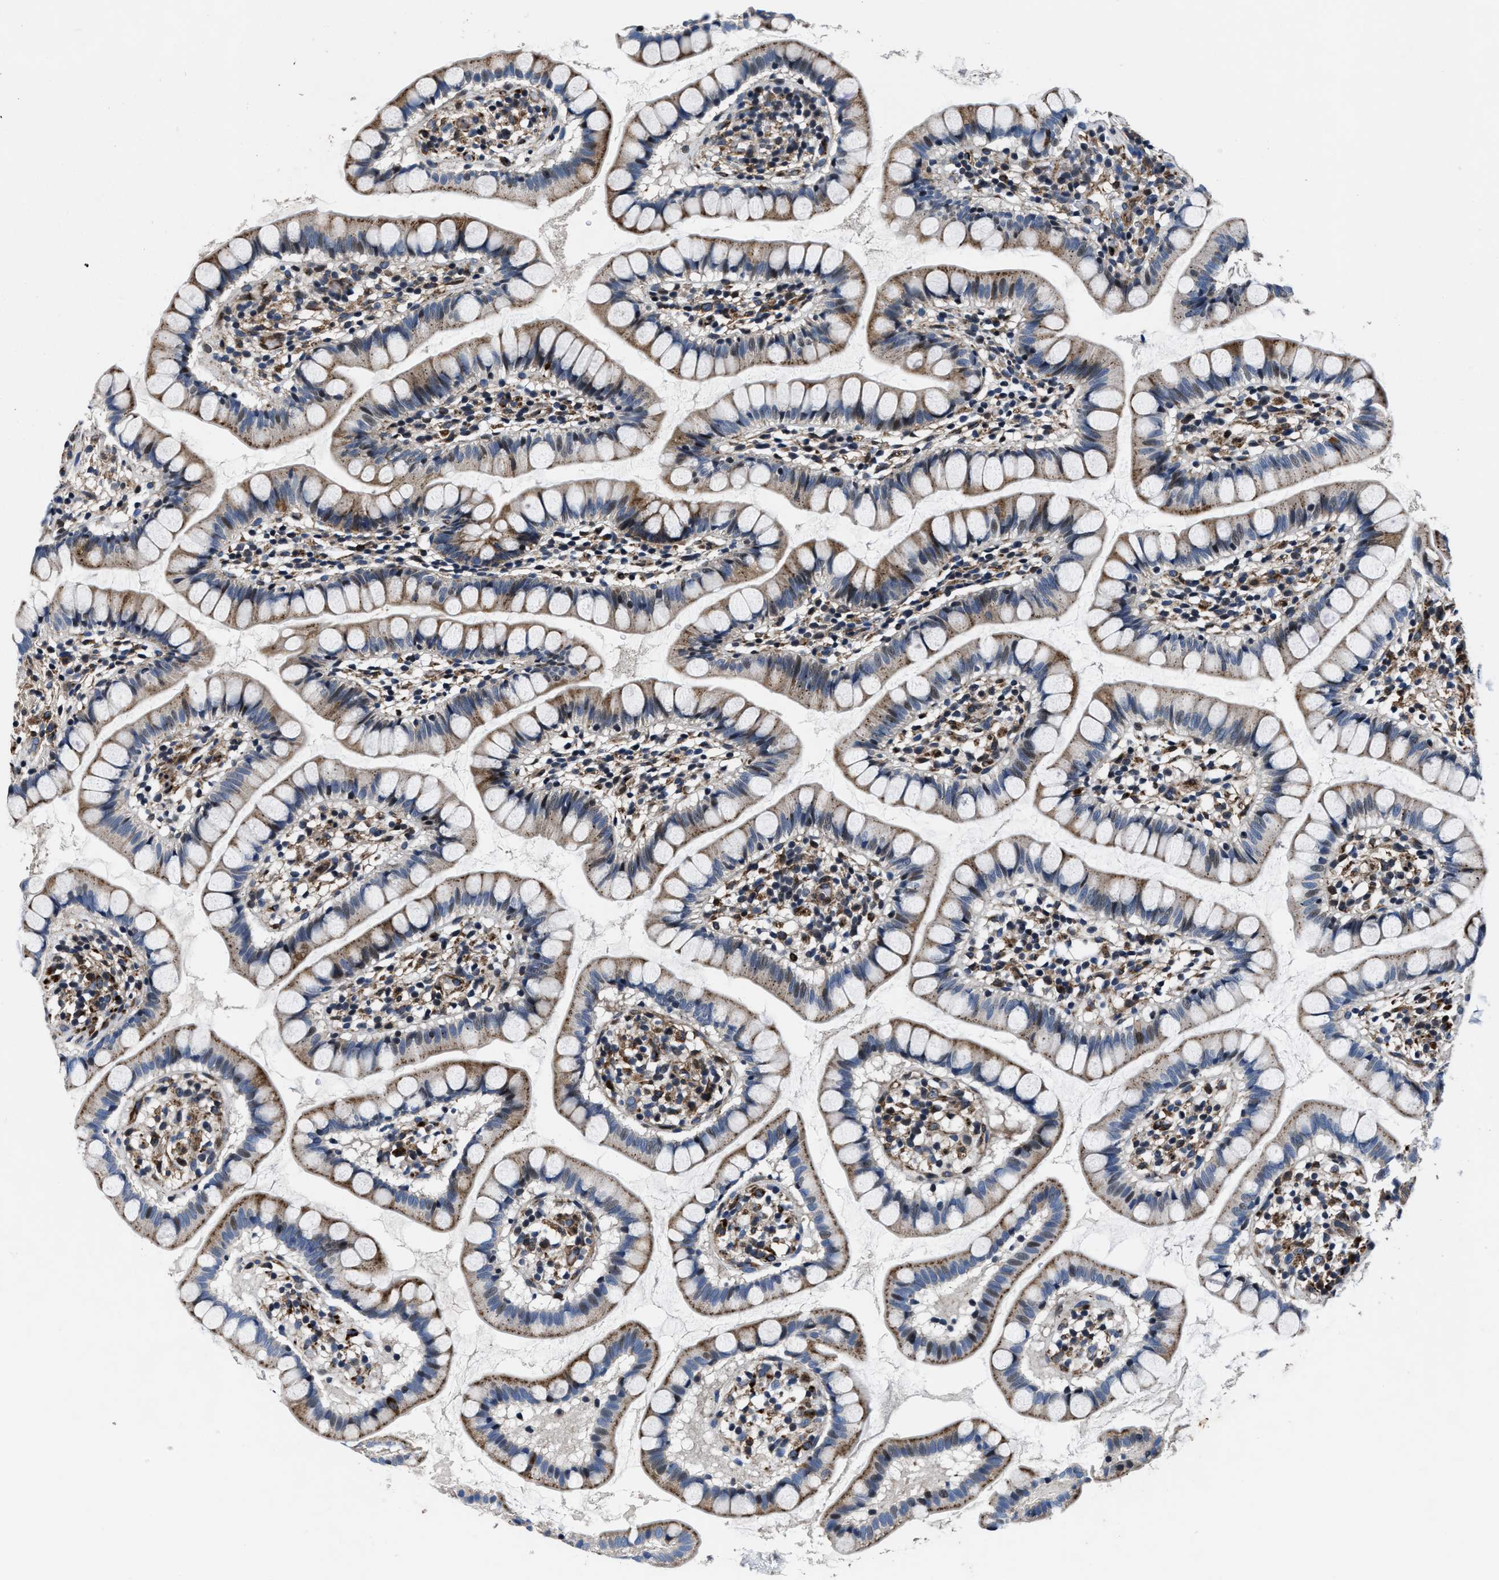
{"staining": {"intensity": "moderate", "quantity": "25%-75%", "location": "cytoplasmic/membranous"}, "tissue": "small intestine", "cell_type": "Glandular cells", "image_type": "normal", "snomed": [{"axis": "morphology", "description": "Normal tissue, NOS"}, {"axis": "topography", "description": "Small intestine"}], "caption": "DAB (3,3'-diaminobenzidine) immunohistochemical staining of normal human small intestine exhibits moderate cytoplasmic/membranous protein staining in approximately 25%-75% of glandular cells.", "gene": "C2orf66", "patient": {"sex": "female", "age": 84}}